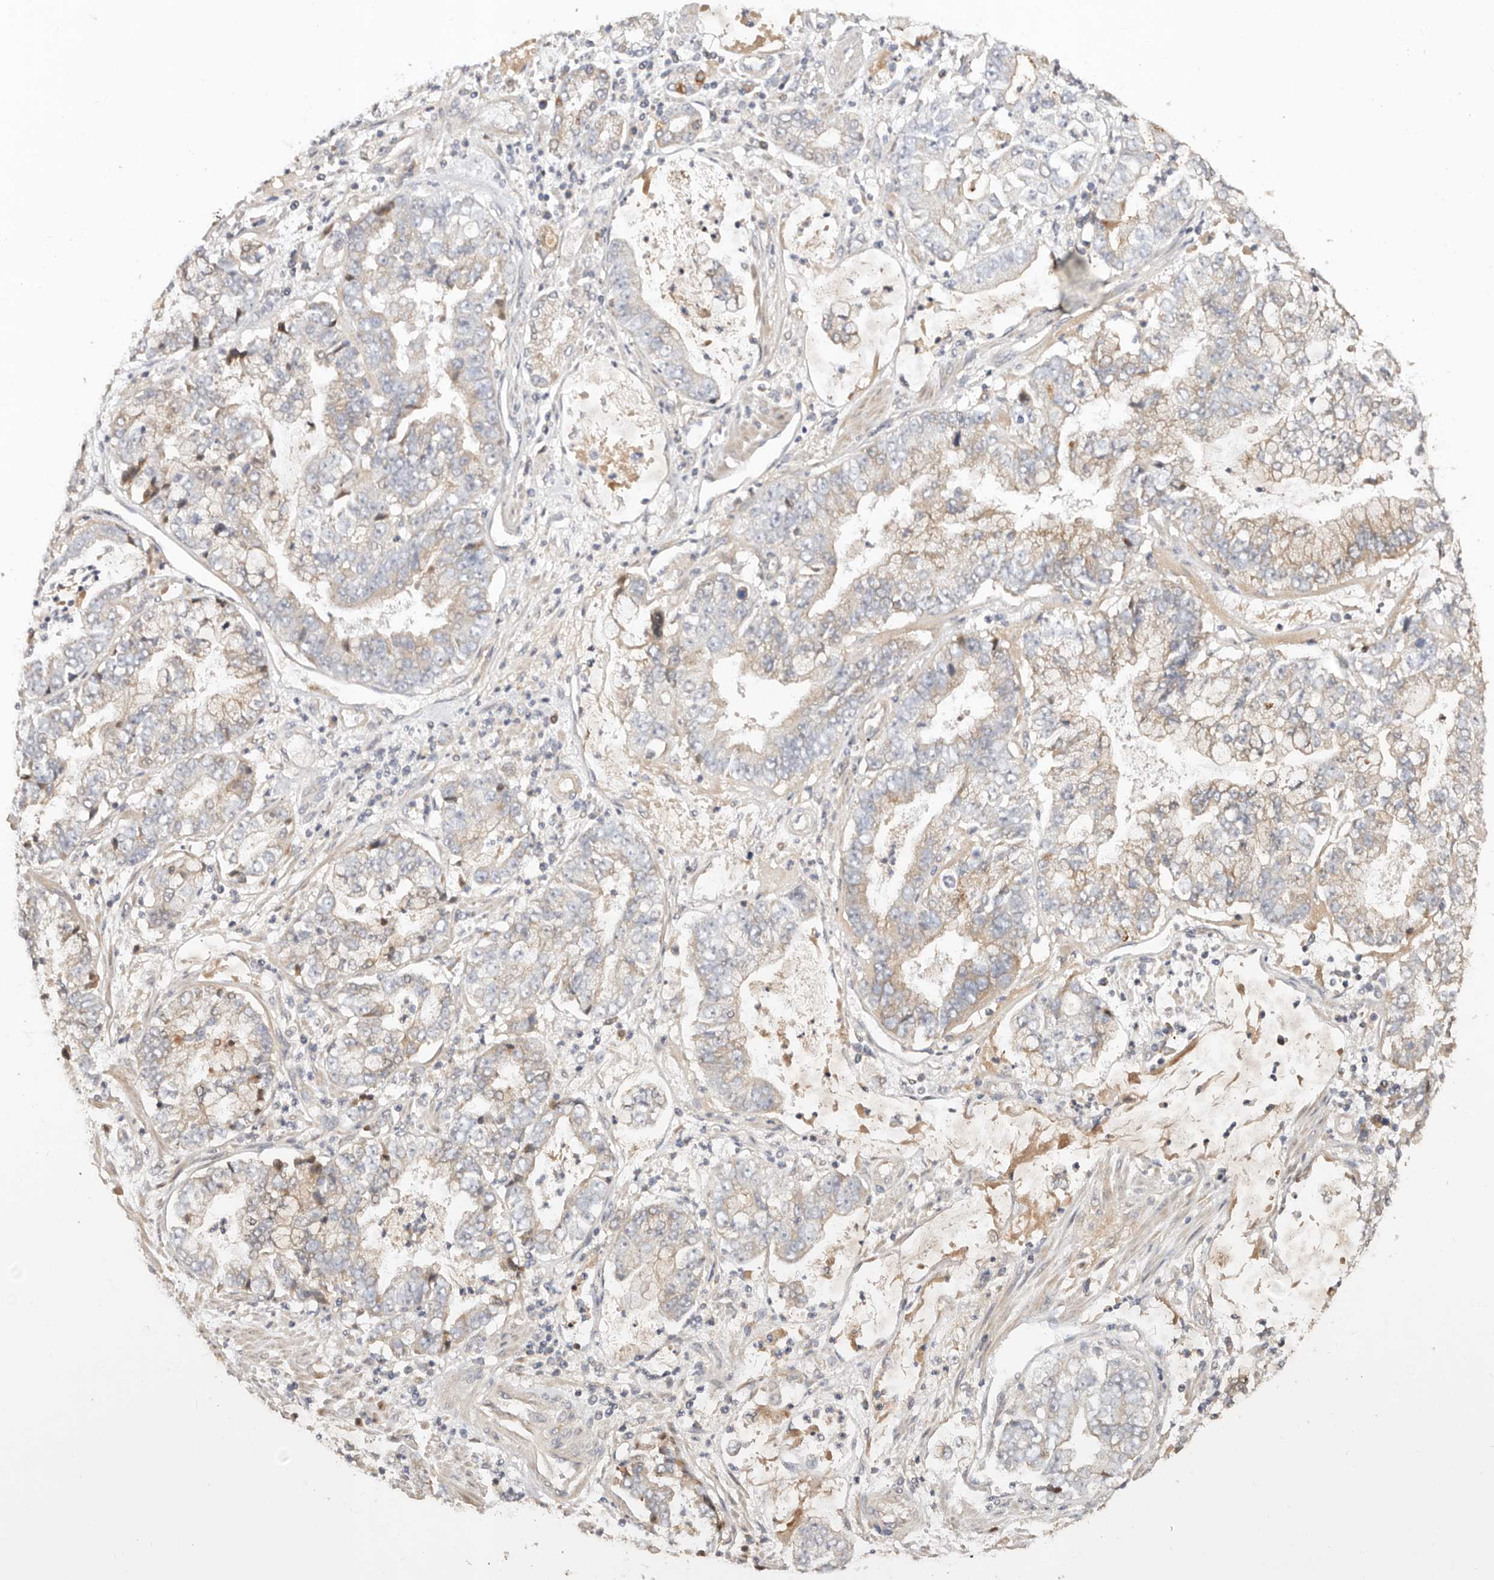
{"staining": {"intensity": "weak", "quantity": "<25%", "location": "cytoplasmic/membranous"}, "tissue": "stomach cancer", "cell_type": "Tumor cells", "image_type": "cancer", "snomed": [{"axis": "morphology", "description": "Adenocarcinoma, NOS"}, {"axis": "topography", "description": "Stomach"}], "caption": "Tumor cells are negative for brown protein staining in stomach adenocarcinoma. Nuclei are stained in blue.", "gene": "DENND11", "patient": {"sex": "male", "age": 76}}